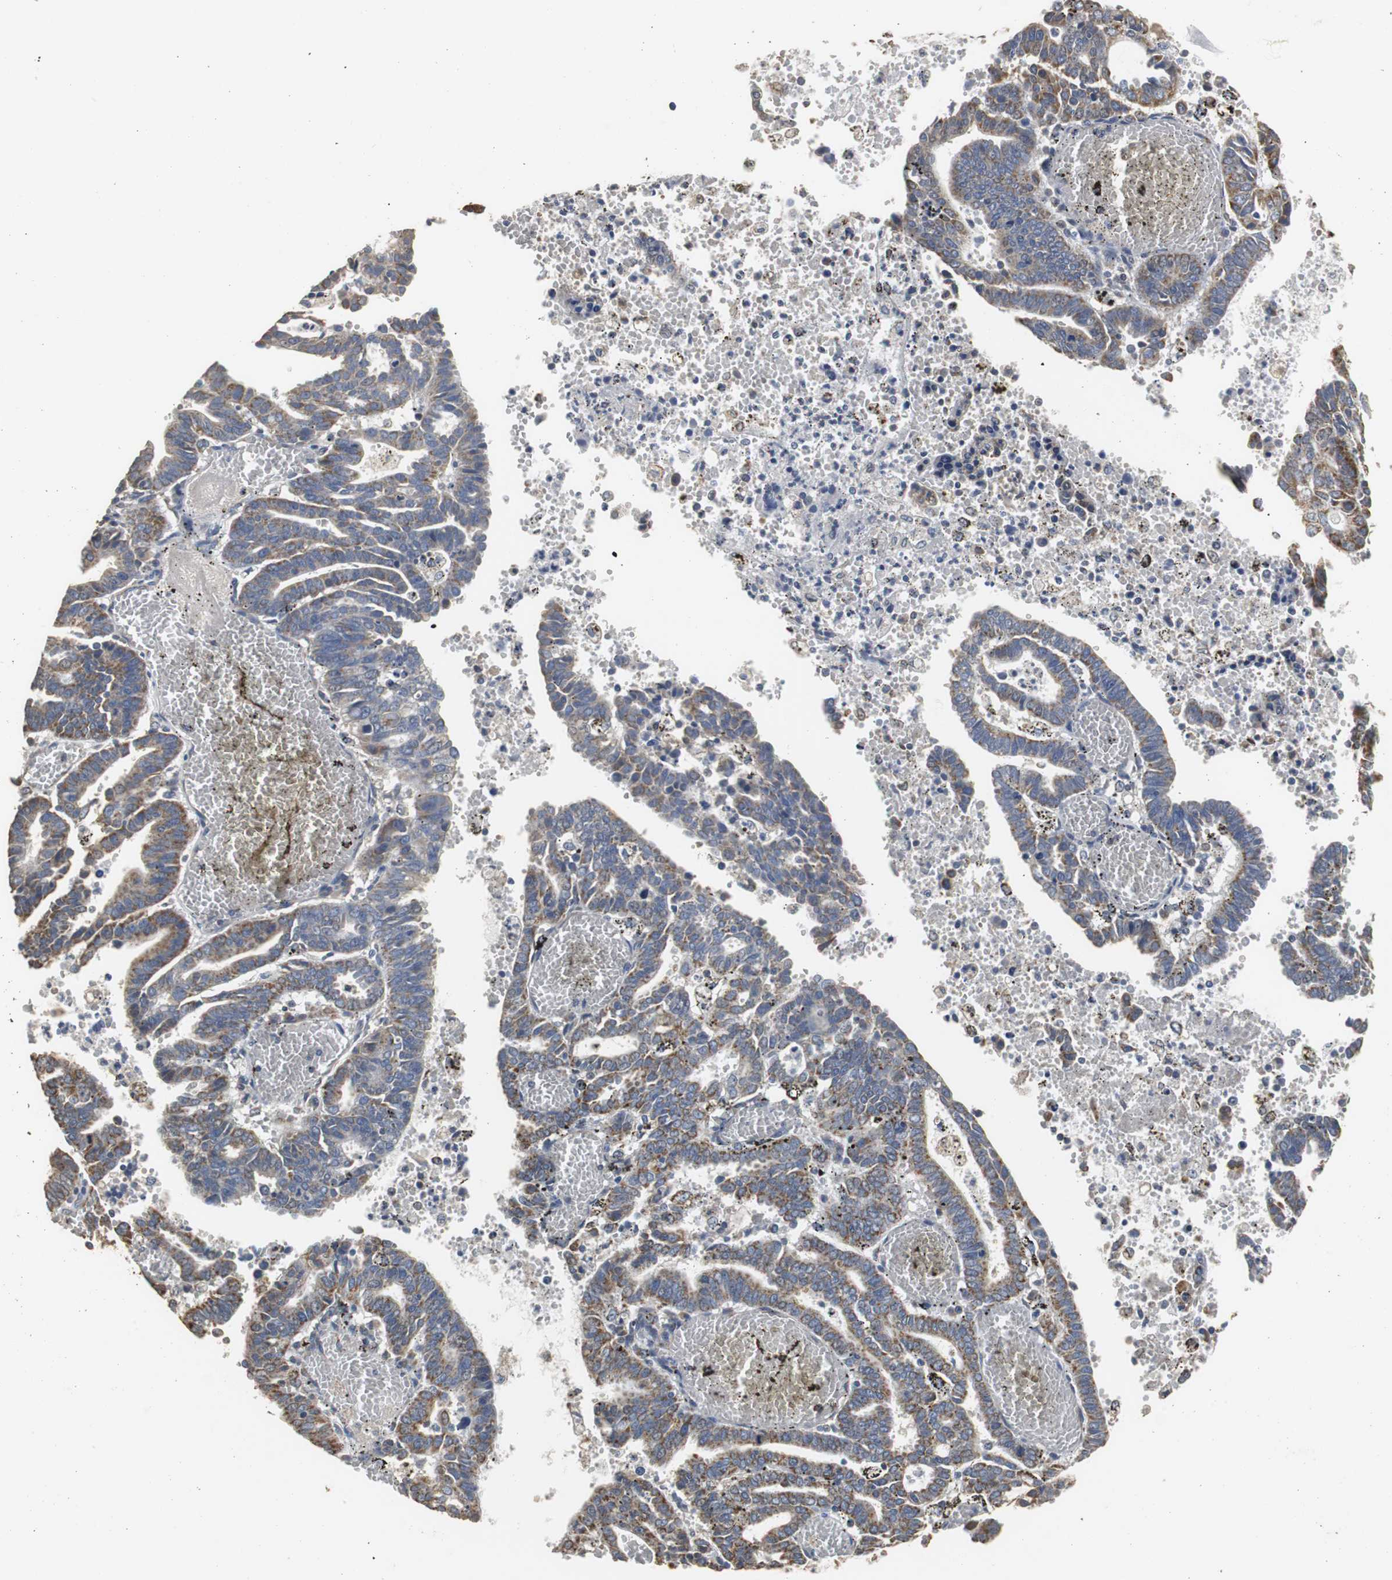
{"staining": {"intensity": "moderate", "quantity": "25%-75%", "location": "cytoplasmic/membranous"}, "tissue": "endometrial cancer", "cell_type": "Tumor cells", "image_type": "cancer", "snomed": [{"axis": "morphology", "description": "Adenocarcinoma, NOS"}, {"axis": "topography", "description": "Uterus"}], "caption": "Endometrial cancer (adenocarcinoma) stained with immunohistochemistry displays moderate cytoplasmic/membranous positivity in about 25%-75% of tumor cells.", "gene": "HMGCL", "patient": {"sex": "female", "age": 83}}